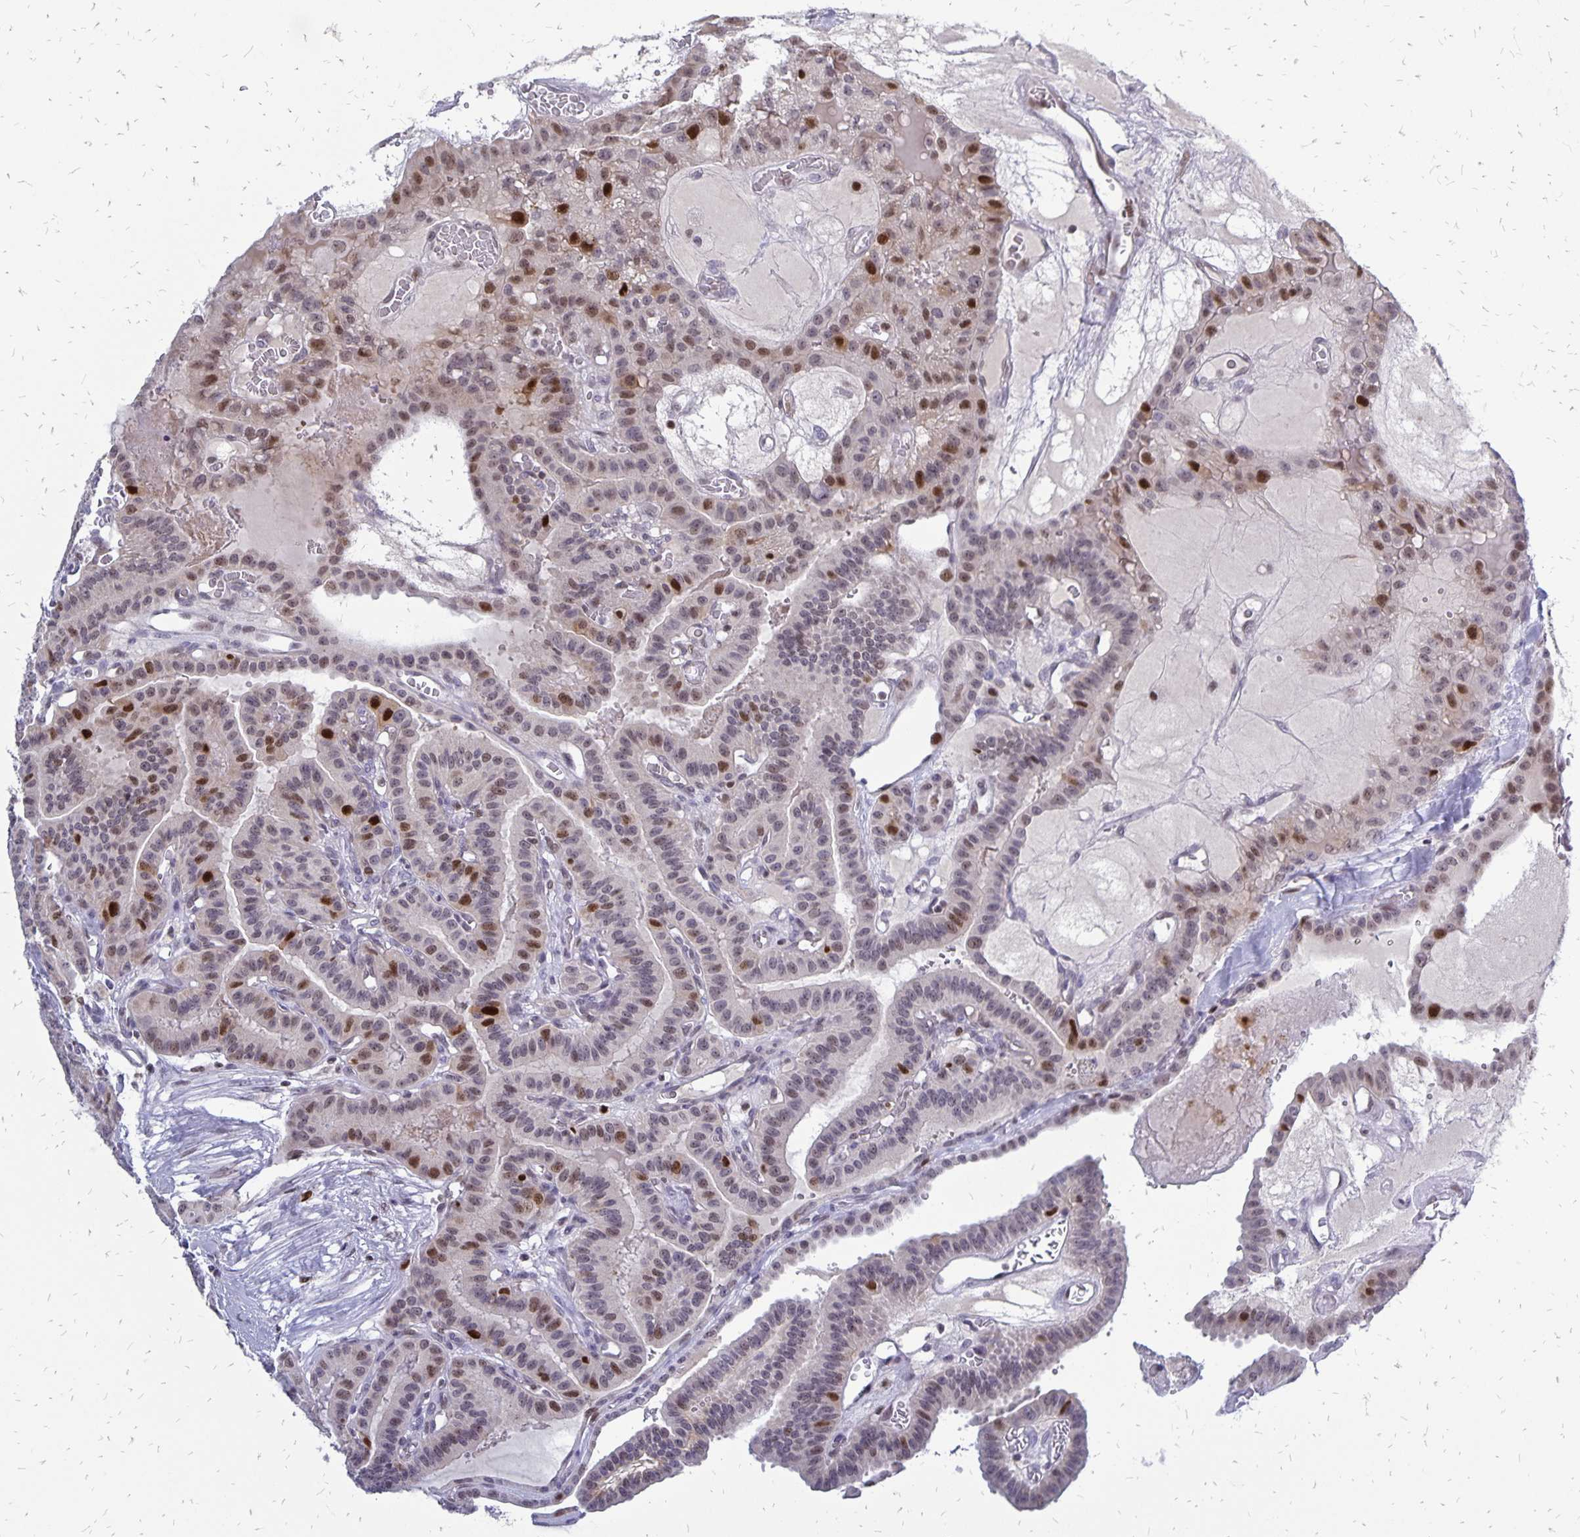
{"staining": {"intensity": "strong", "quantity": "<25%", "location": "nuclear"}, "tissue": "thyroid cancer", "cell_type": "Tumor cells", "image_type": "cancer", "snomed": [{"axis": "morphology", "description": "Papillary adenocarcinoma, NOS"}, {"axis": "topography", "description": "Thyroid gland"}], "caption": "Papillary adenocarcinoma (thyroid) stained for a protein demonstrates strong nuclear positivity in tumor cells.", "gene": "DCK", "patient": {"sex": "male", "age": 87}}